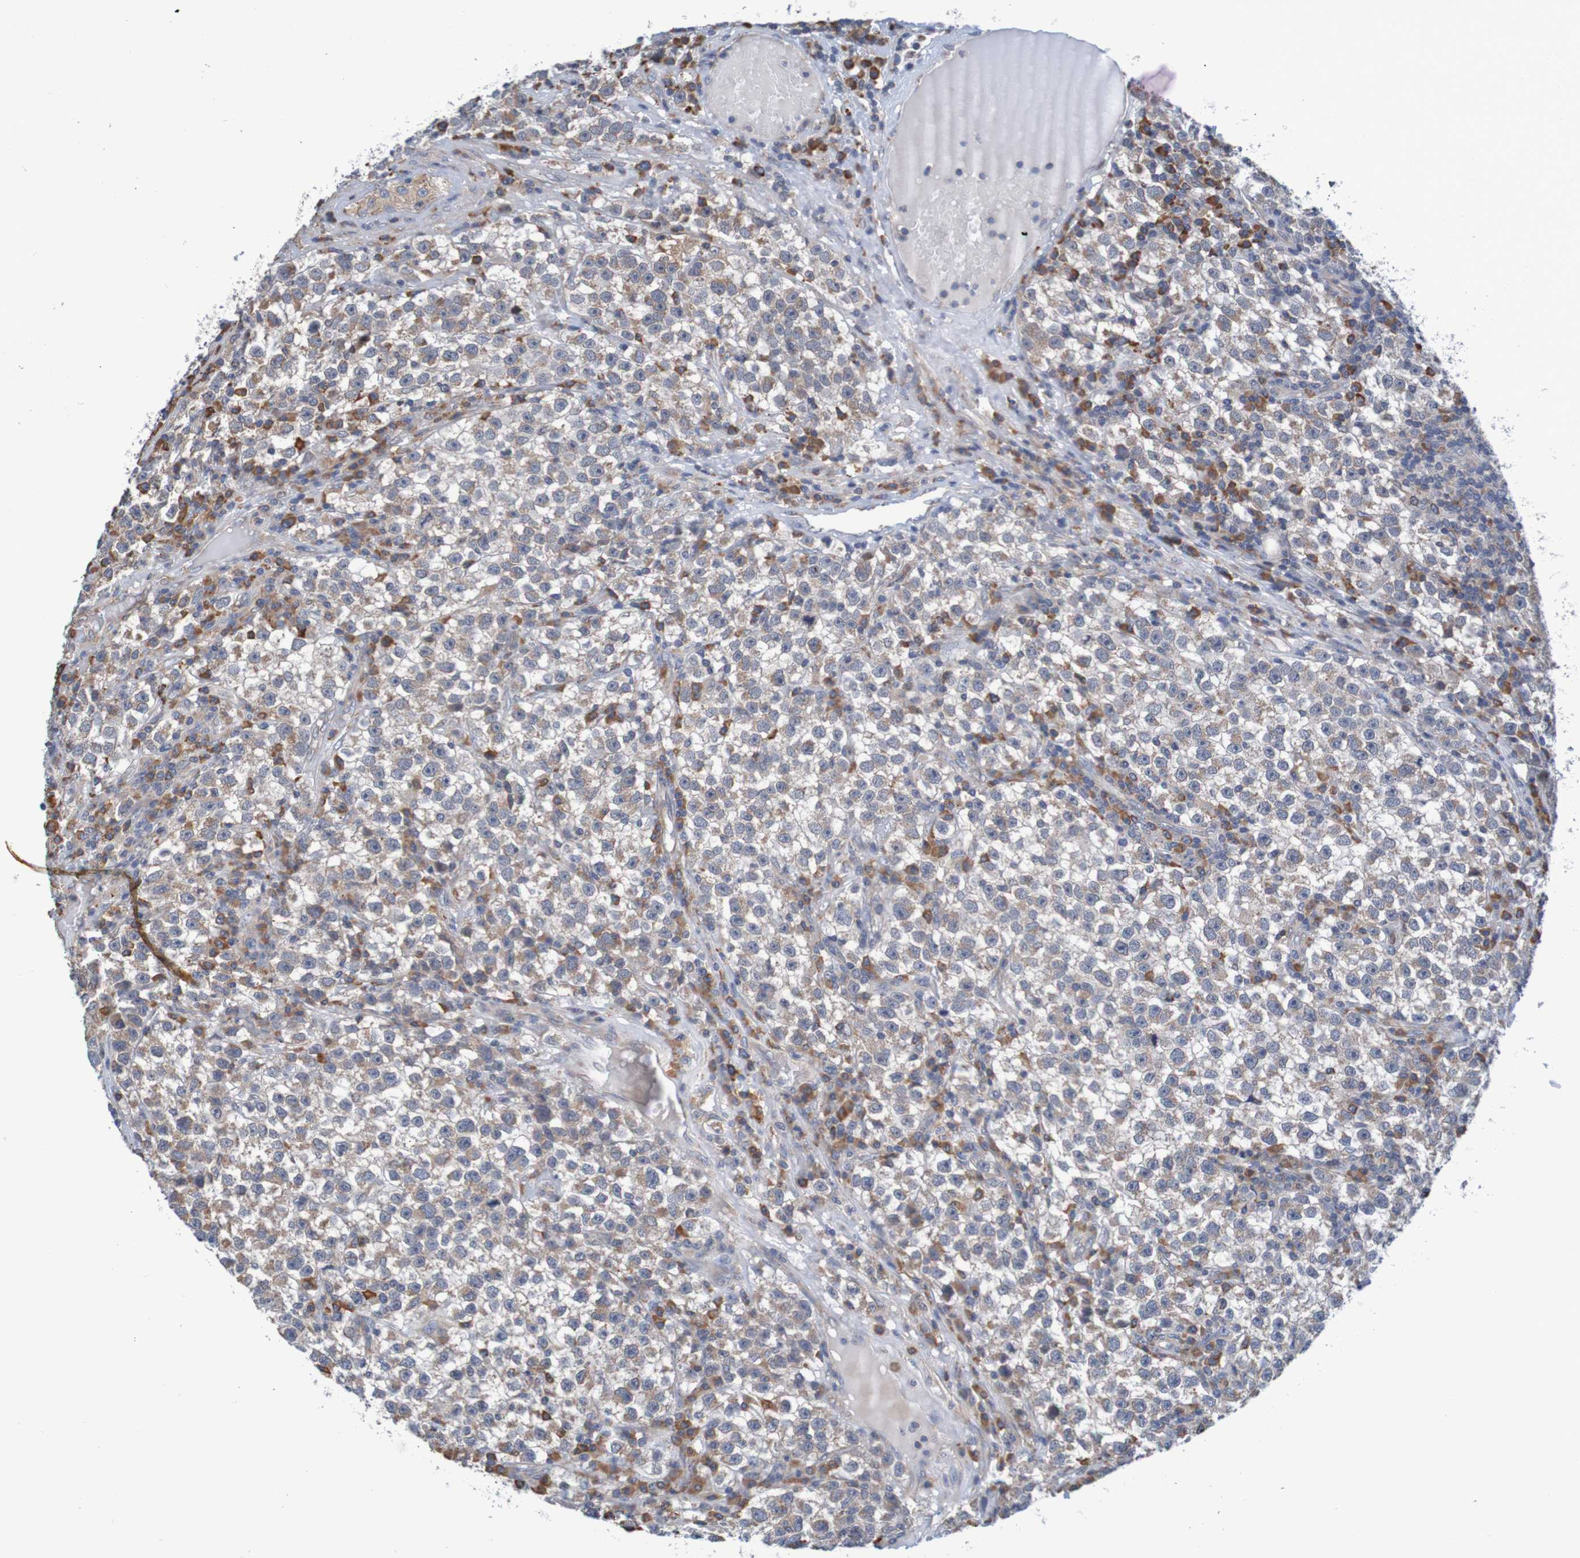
{"staining": {"intensity": "weak", "quantity": ">75%", "location": "cytoplasmic/membranous"}, "tissue": "testis cancer", "cell_type": "Tumor cells", "image_type": "cancer", "snomed": [{"axis": "morphology", "description": "Seminoma, NOS"}, {"axis": "topography", "description": "Testis"}], "caption": "Immunohistochemical staining of human testis cancer shows low levels of weak cytoplasmic/membranous positivity in approximately >75% of tumor cells.", "gene": "CLDN18", "patient": {"sex": "male", "age": 22}}